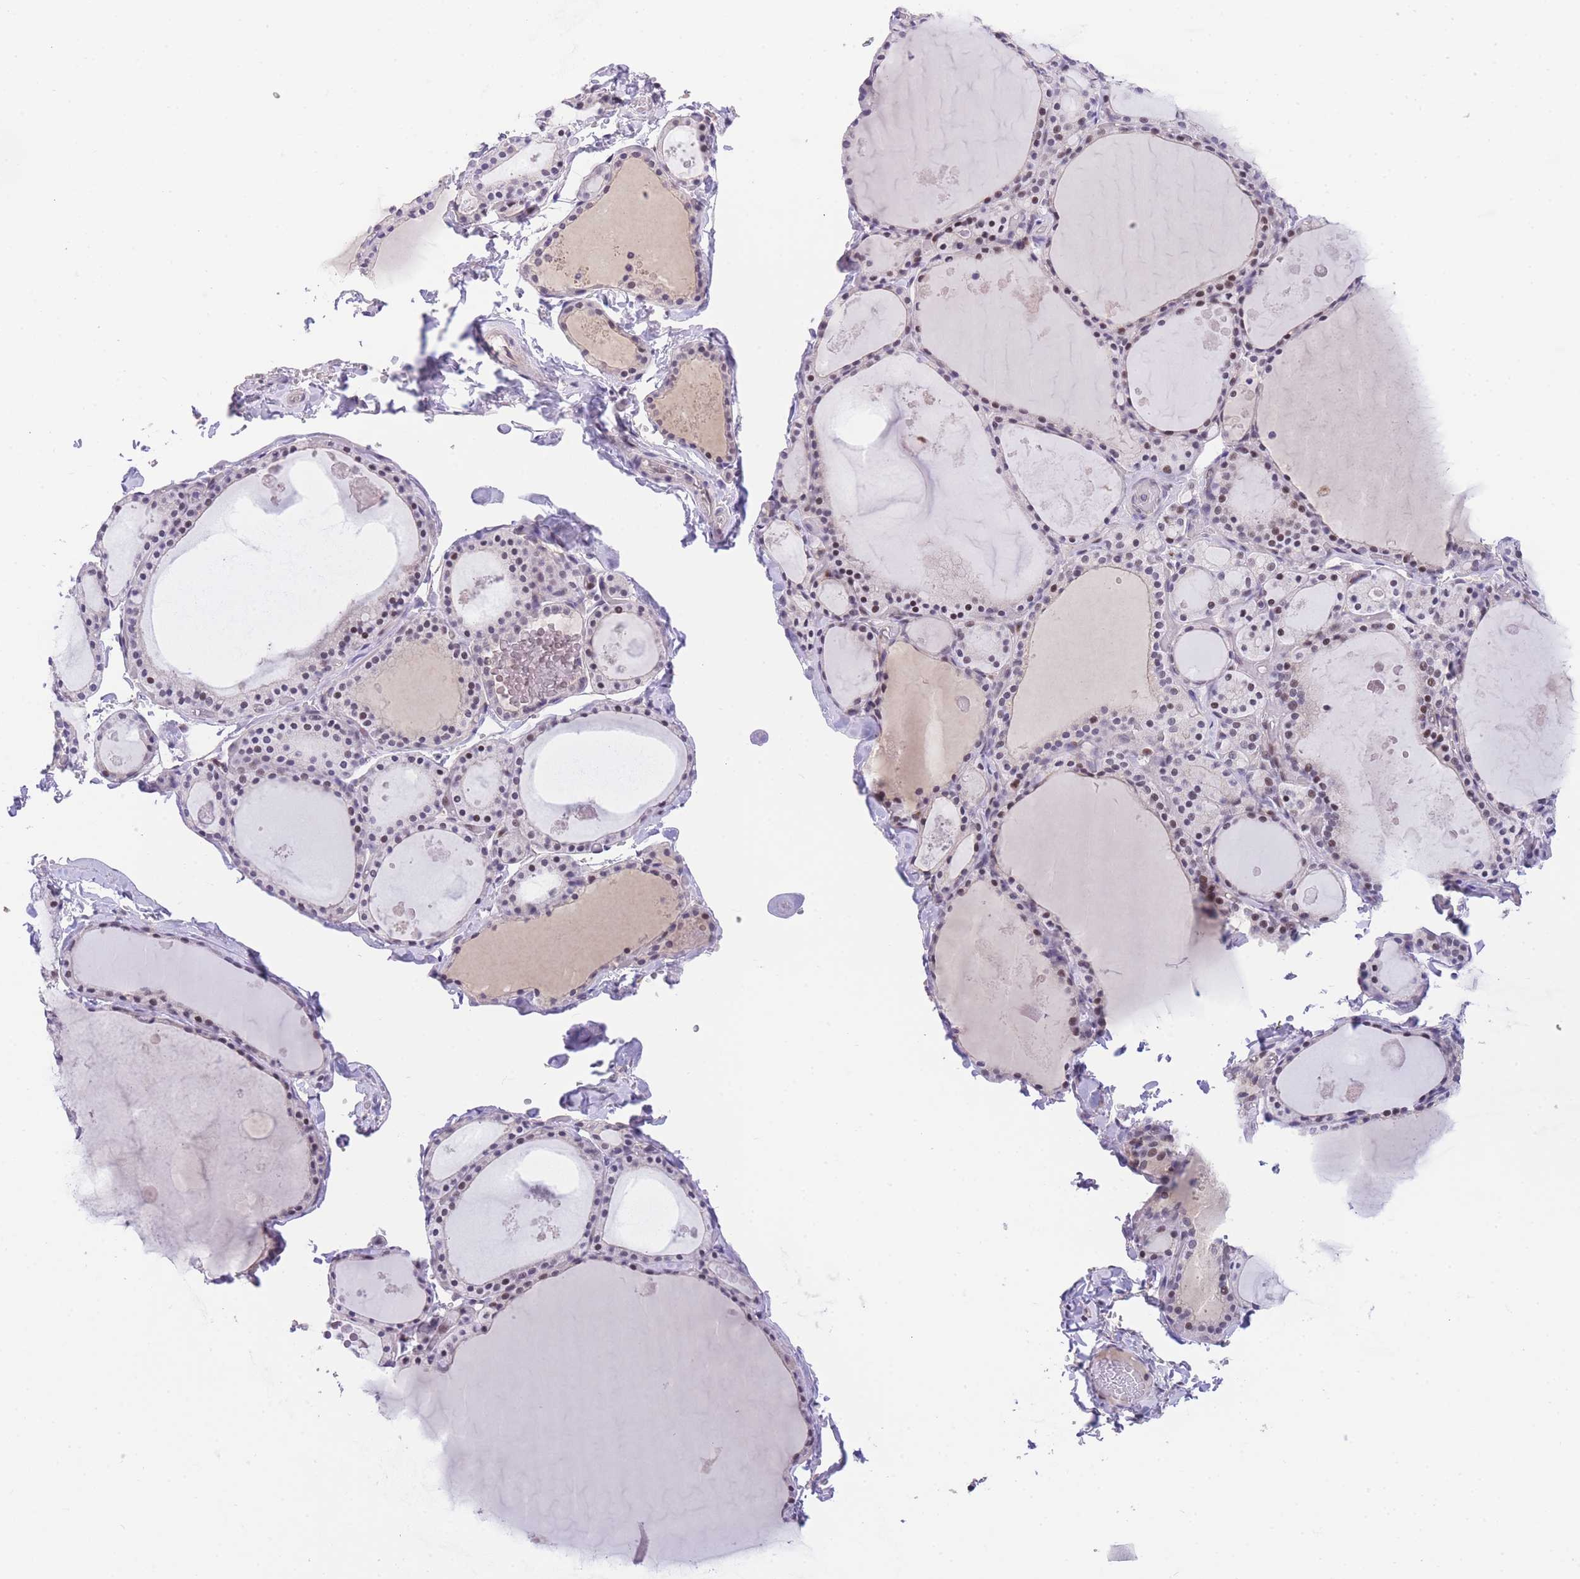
{"staining": {"intensity": "weak", "quantity": "25%-75%", "location": "nuclear"}, "tissue": "thyroid gland", "cell_type": "Glandular cells", "image_type": "normal", "snomed": [{"axis": "morphology", "description": "Normal tissue, NOS"}, {"axis": "topography", "description": "Thyroid gland"}], "caption": "Protein positivity by IHC exhibits weak nuclear staining in approximately 25%-75% of glandular cells in normal thyroid gland.", "gene": "SLC35F2", "patient": {"sex": "male", "age": 56}}